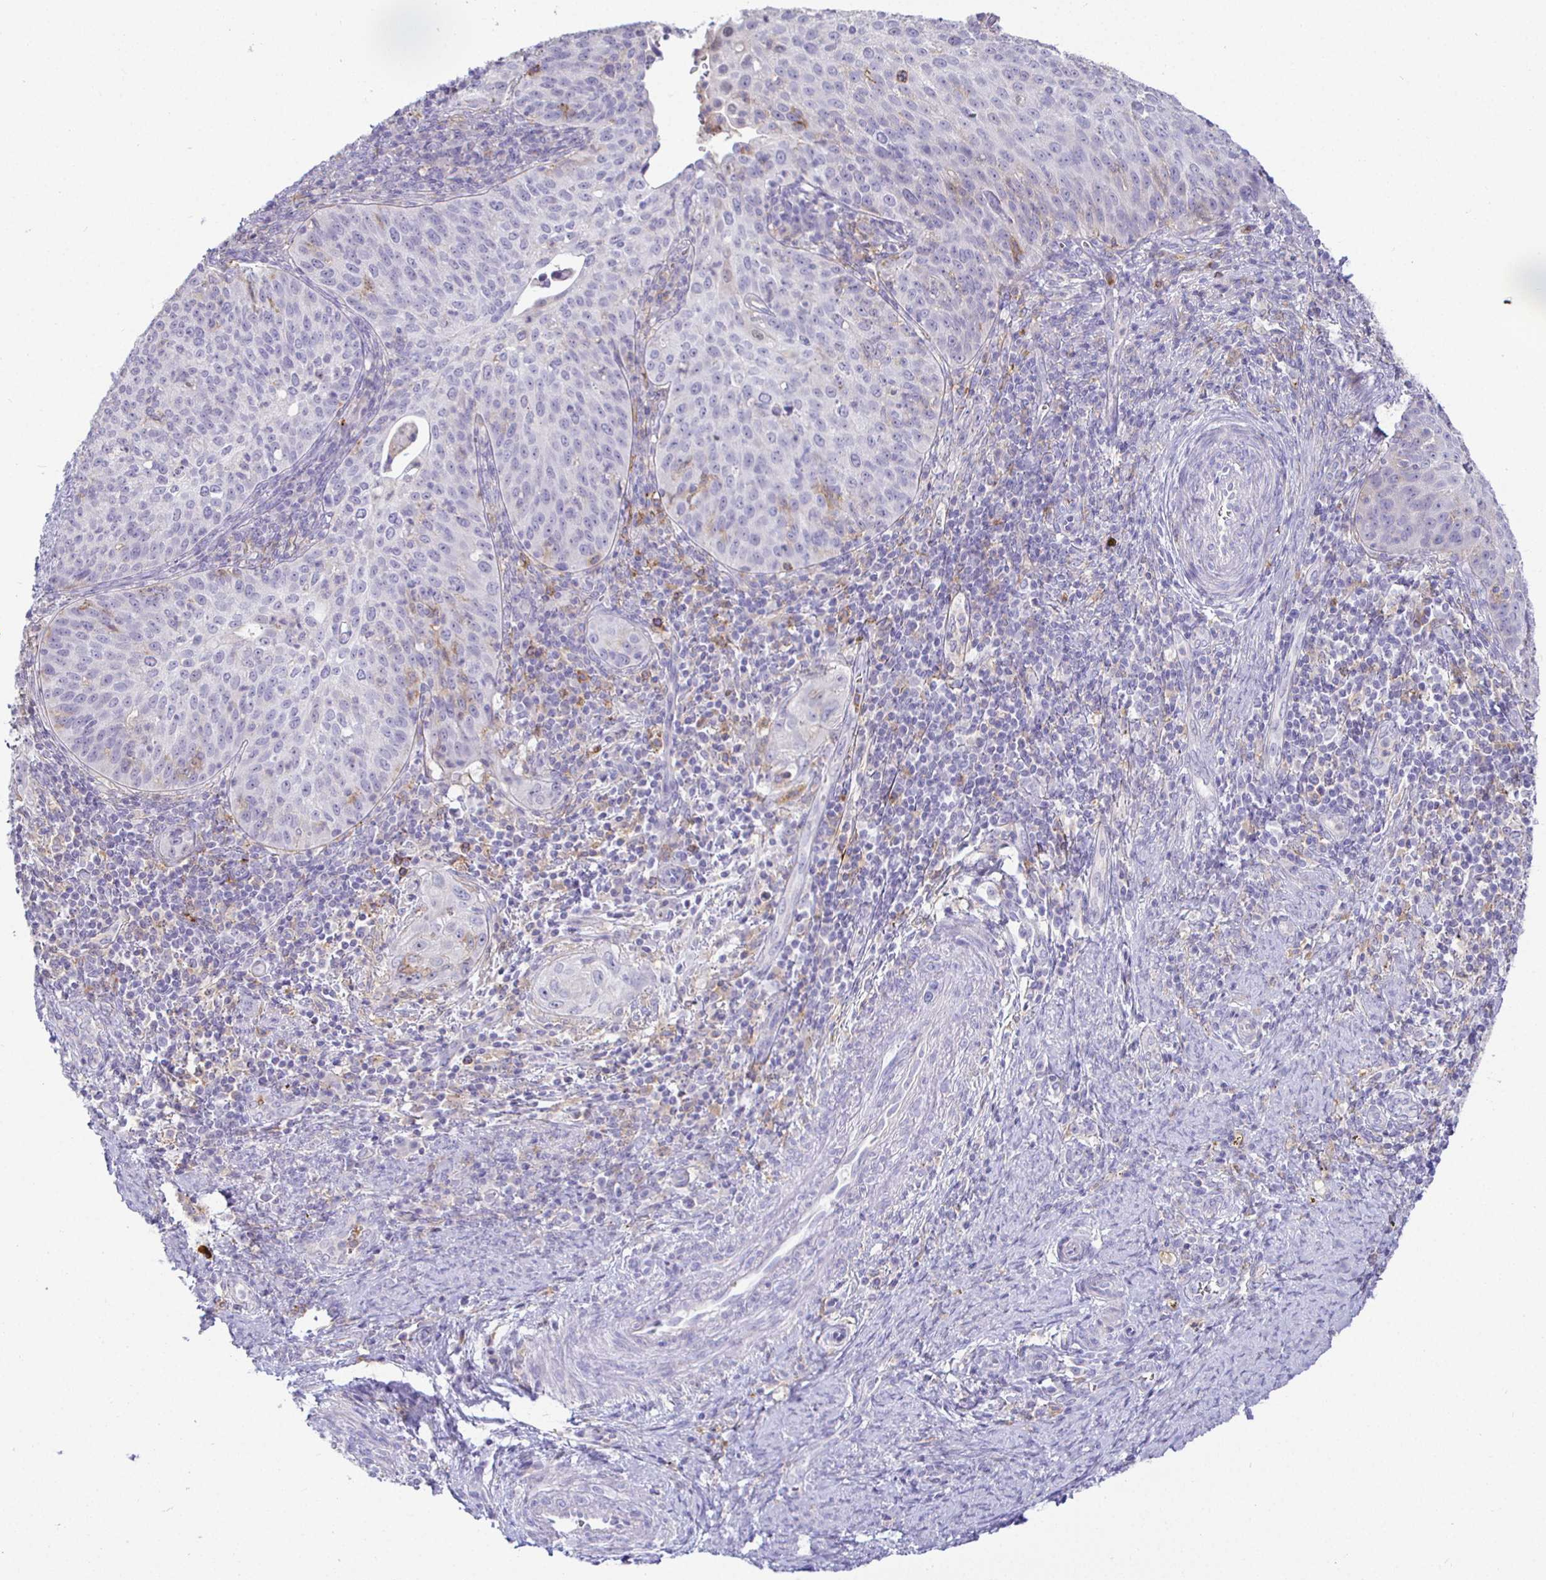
{"staining": {"intensity": "negative", "quantity": "none", "location": "none"}, "tissue": "cervical cancer", "cell_type": "Tumor cells", "image_type": "cancer", "snomed": [{"axis": "morphology", "description": "Squamous cell carcinoma, NOS"}, {"axis": "topography", "description": "Cervix"}], "caption": "IHC image of neoplastic tissue: cervical cancer (squamous cell carcinoma) stained with DAB (3,3'-diaminobenzidine) displays no significant protein positivity in tumor cells. Nuclei are stained in blue.", "gene": "SIRPA", "patient": {"sex": "female", "age": 30}}